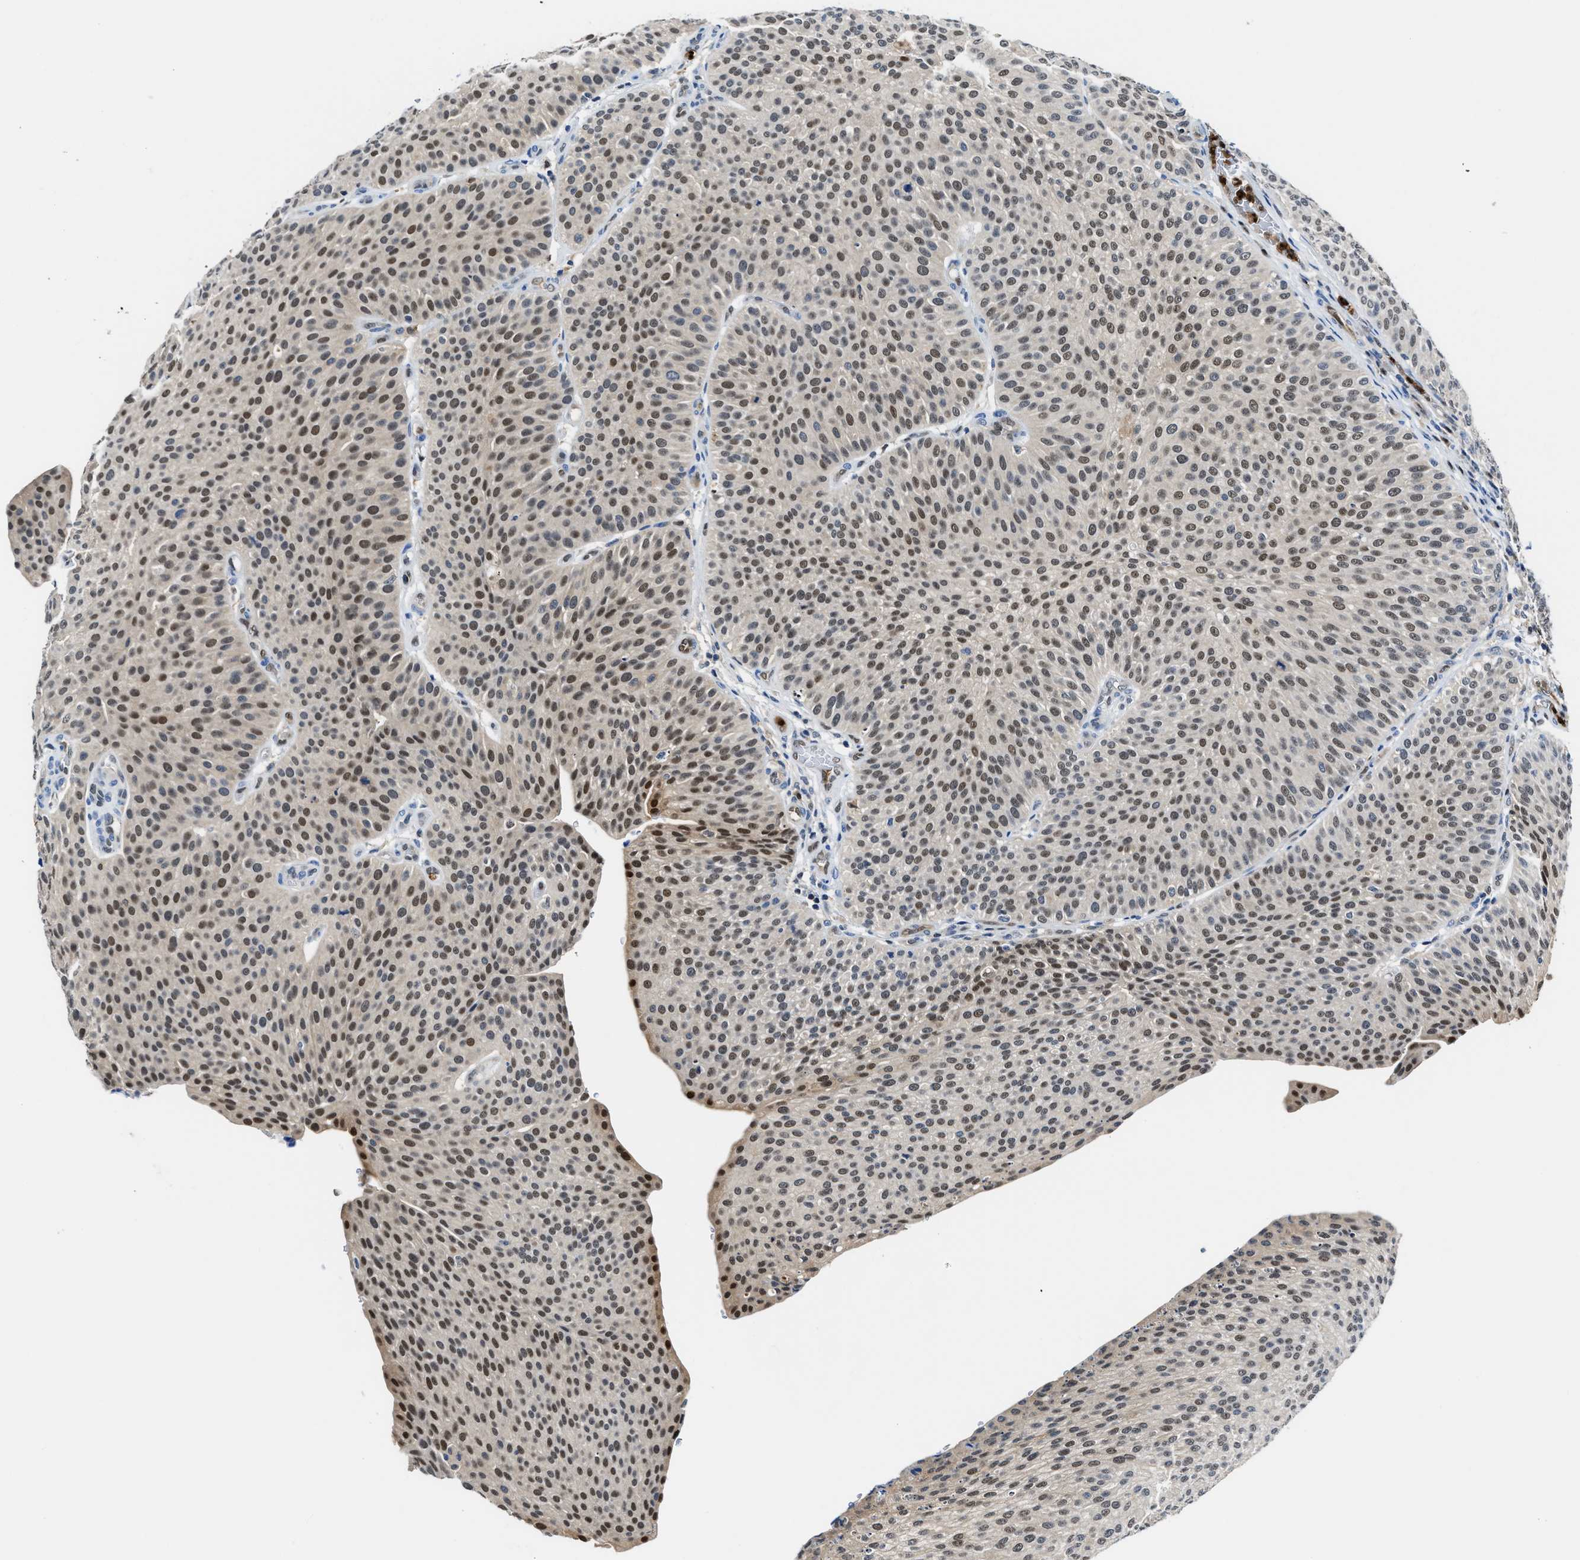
{"staining": {"intensity": "moderate", "quantity": ">75%", "location": "nuclear"}, "tissue": "urothelial cancer", "cell_type": "Tumor cells", "image_type": "cancer", "snomed": [{"axis": "morphology", "description": "Urothelial carcinoma, Low grade"}, {"axis": "topography", "description": "Smooth muscle"}, {"axis": "topography", "description": "Urinary bladder"}], "caption": "A photomicrograph showing moderate nuclear positivity in approximately >75% of tumor cells in low-grade urothelial carcinoma, as visualized by brown immunohistochemical staining.", "gene": "LTA4H", "patient": {"sex": "male", "age": 60}}